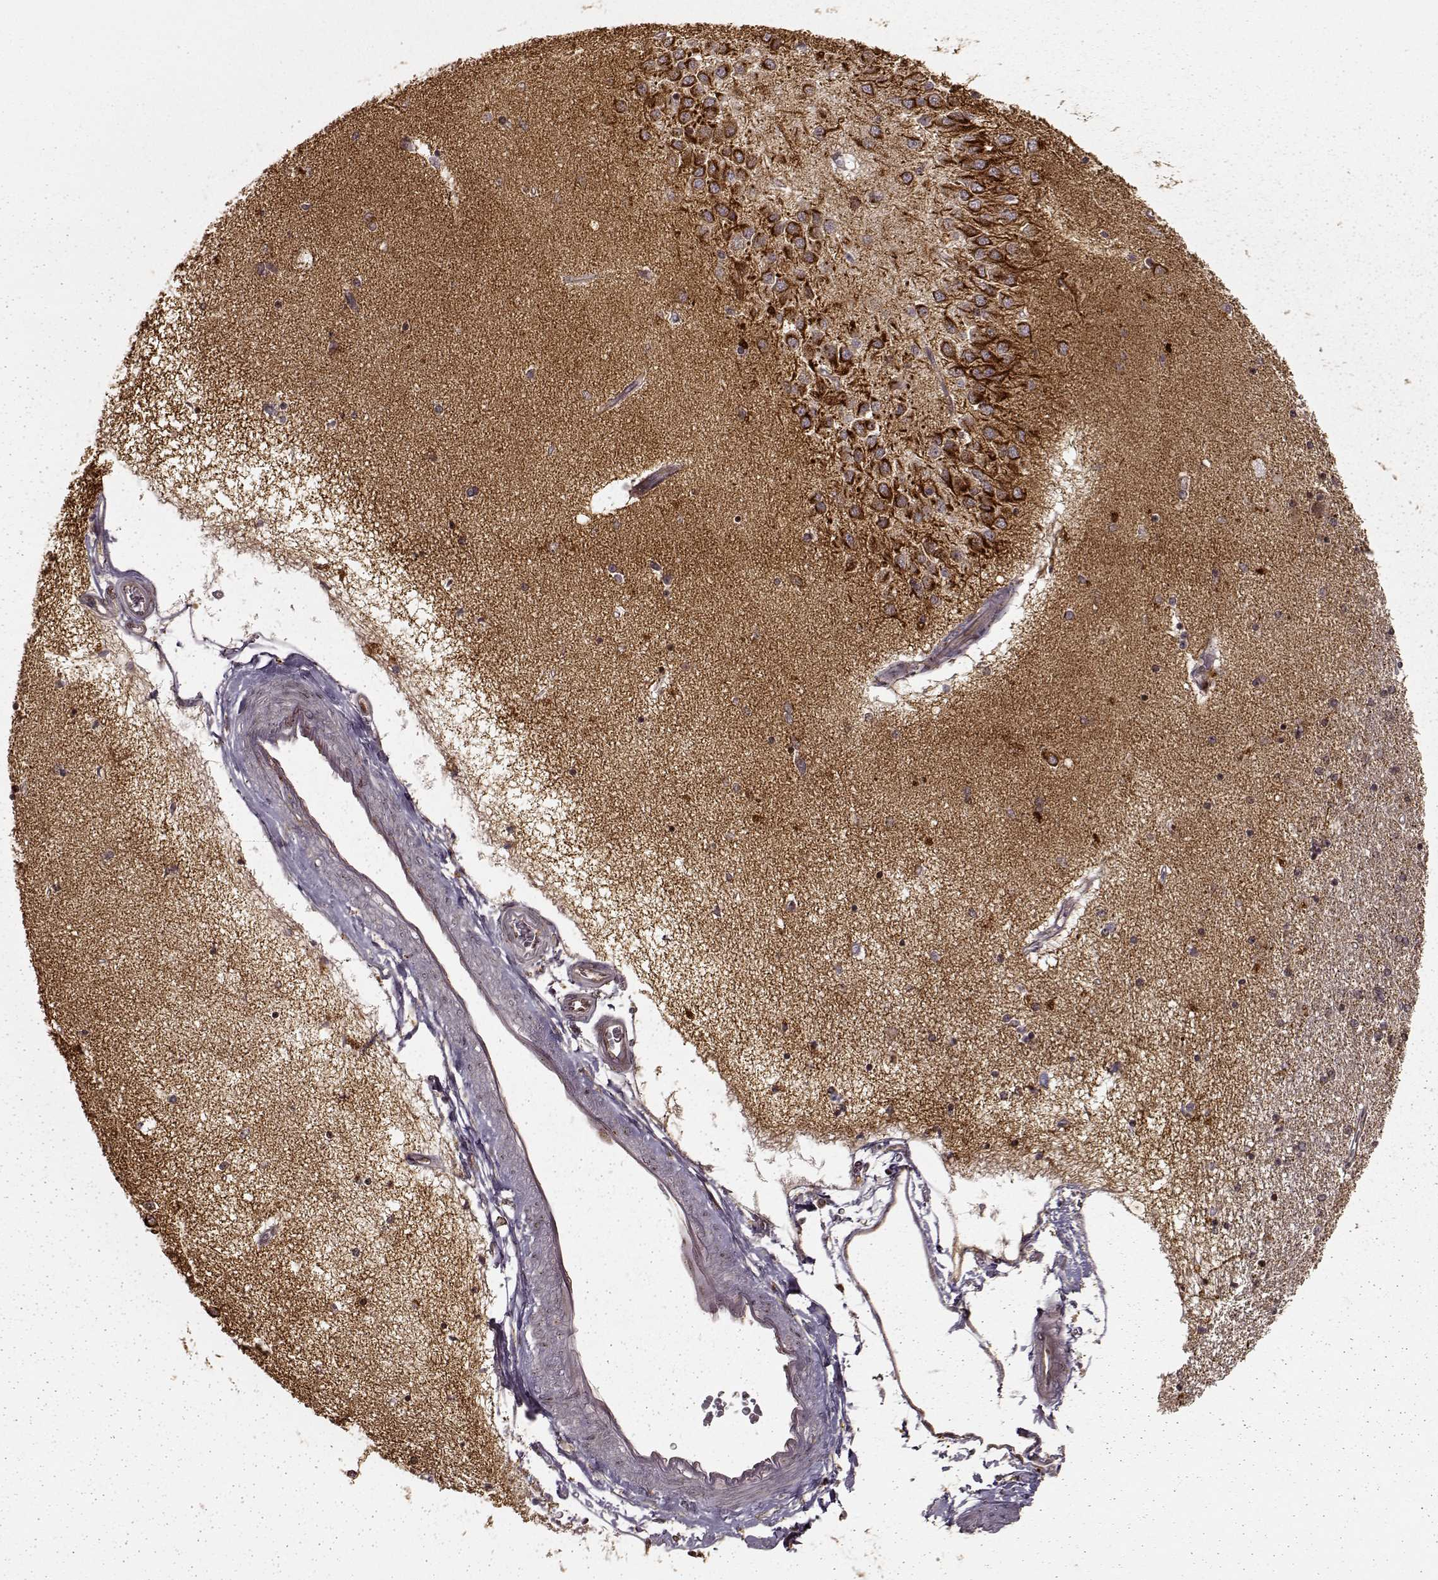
{"staining": {"intensity": "moderate", "quantity": "25%-75%", "location": "cytoplasmic/membranous"}, "tissue": "hippocampus", "cell_type": "Glial cells", "image_type": "normal", "snomed": [{"axis": "morphology", "description": "Normal tissue, NOS"}, {"axis": "topography", "description": "Hippocampus"}], "caption": "Approximately 25%-75% of glial cells in normal human hippocampus exhibit moderate cytoplasmic/membranous protein positivity as visualized by brown immunohistochemical staining.", "gene": "SLC12A9", "patient": {"sex": "female", "age": 54}}